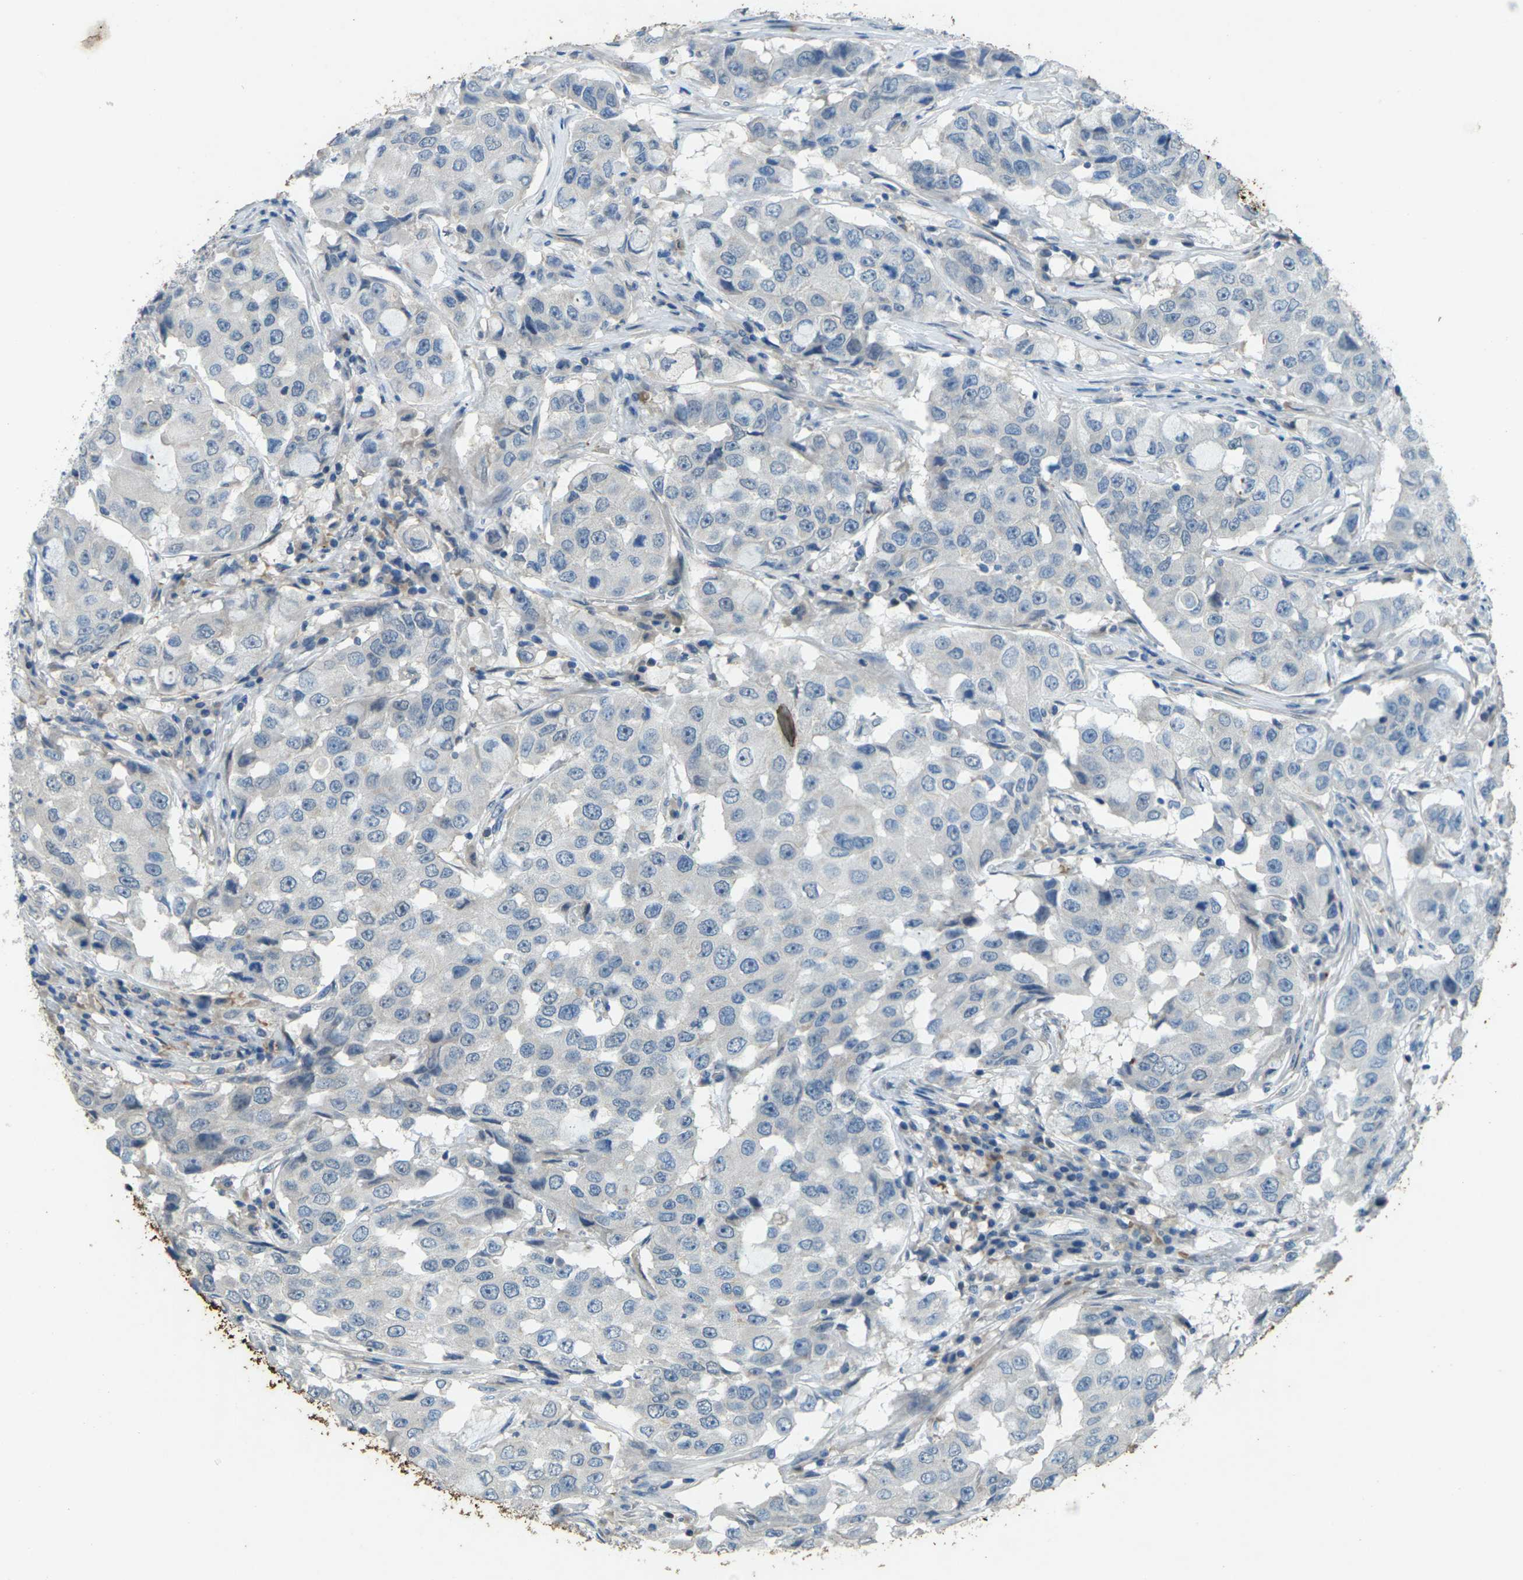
{"staining": {"intensity": "negative", "quantity": "none", "location": "none"}, "tissue": "breast cancer", "cell_type": "Tumor cells", "image_type": "cancer", "snomed": [{"axis": "morphology", "description": "Duct carcinoma"}, {"axis": "topography", "description": "Breast"}], "caption": "Photomicrograph shows no protein expression in tumor cells of breast cancer (intraductal carcinoma) tissue.", "gene": "SIGLEC14", "patient": {"sex": "female", "age": 27}}